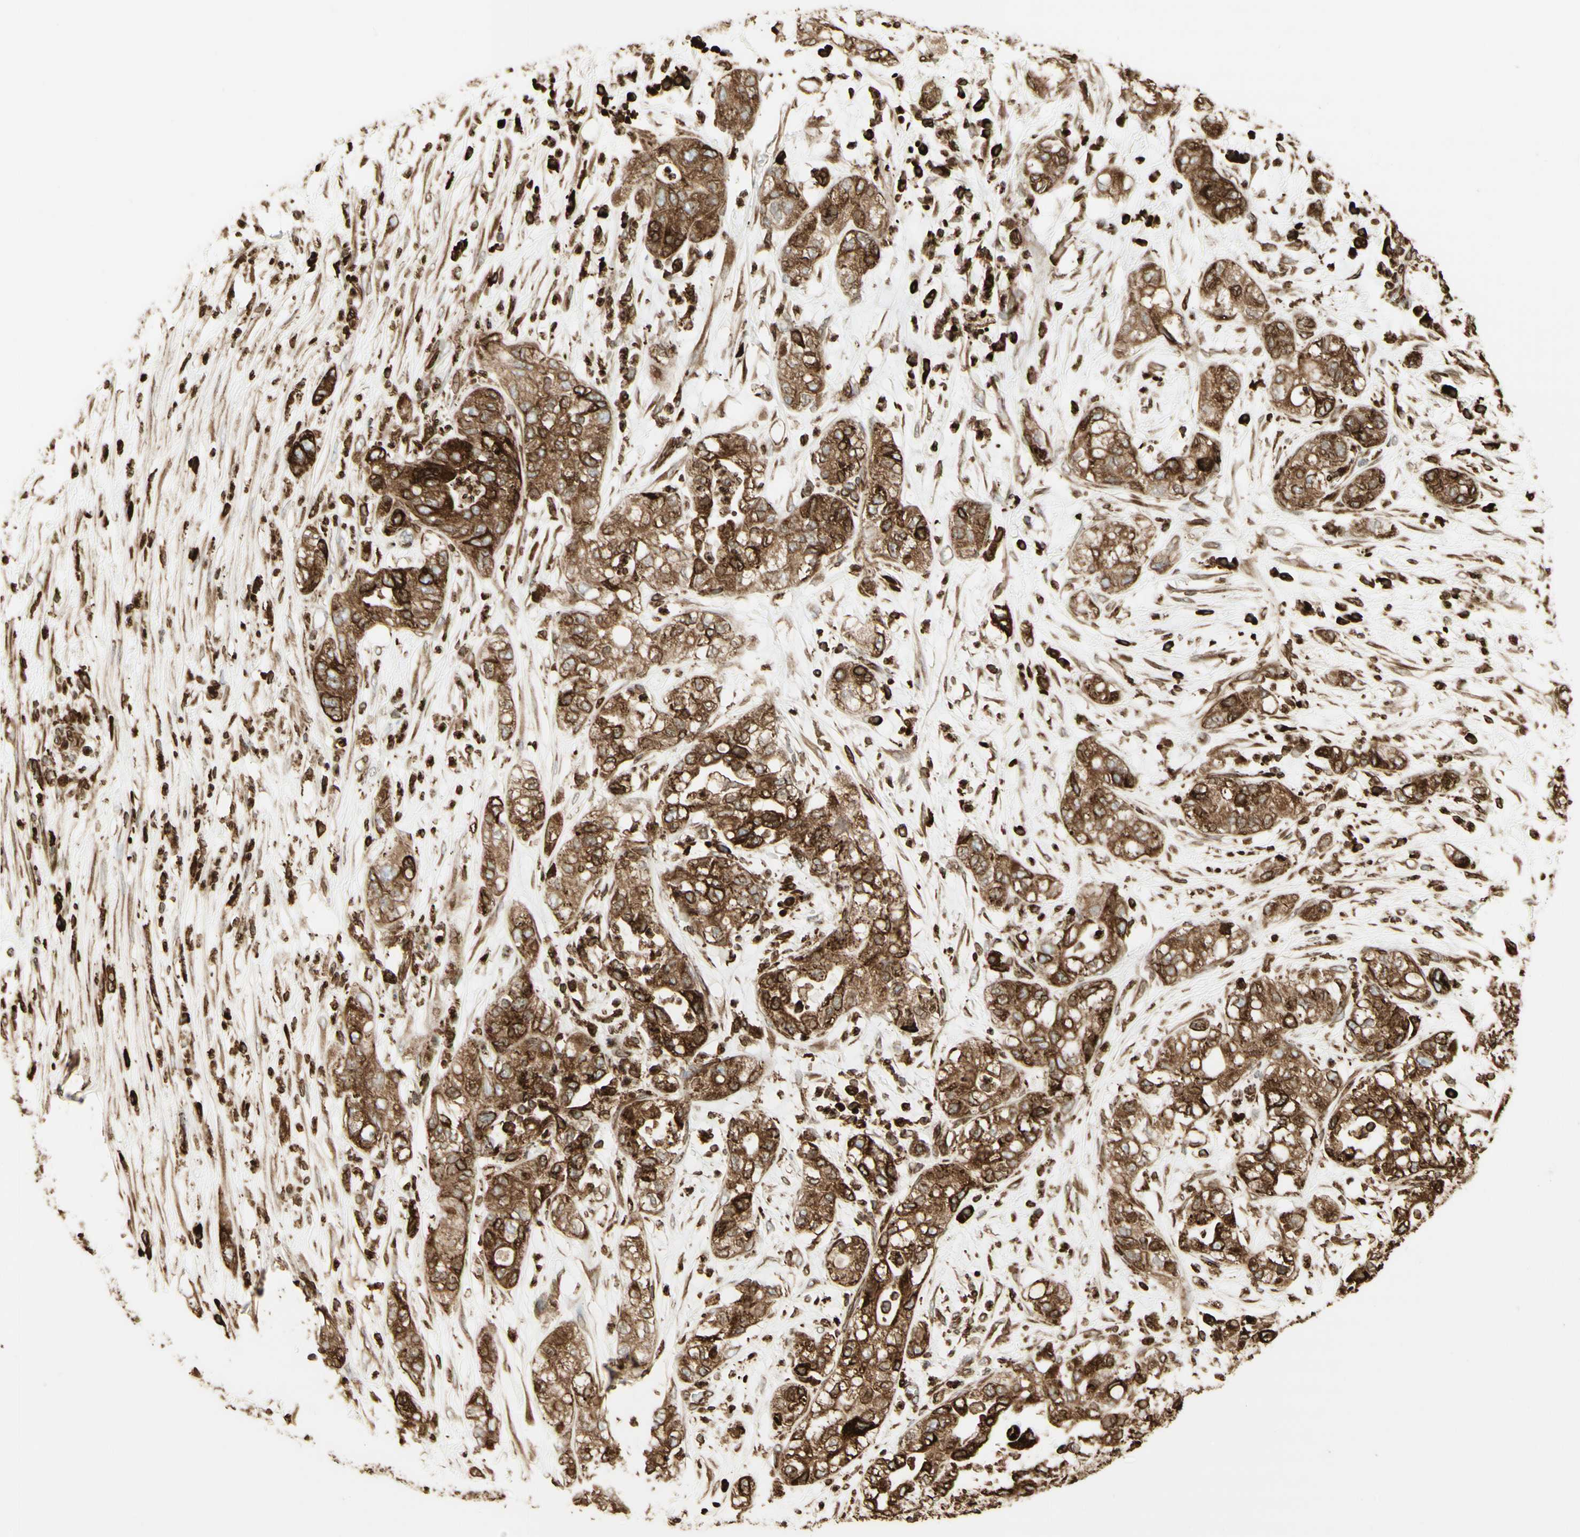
{"staining": {"intensity": "moderate", "quantity": ">75%", "location": "cytoplasmic/membranous"}, "tissue": "pancreatic cancer", "cell_type": "Tumor cells", "image_type": "cancer", "snomed": [{"axis": "morphology", "description": "Adenocarcinoma, NOS"}, {"axis": "topography", "description": "Pancreas"}], "caption": "Adenocarcinoma (pancreatic) tissue displays moderate cytoplasmic/membranous positivity in about >75% of tumor cells, visualized by immunohistochemistry.", "gene": "CANX", "patient": {"sex": "female", "age": 78}}